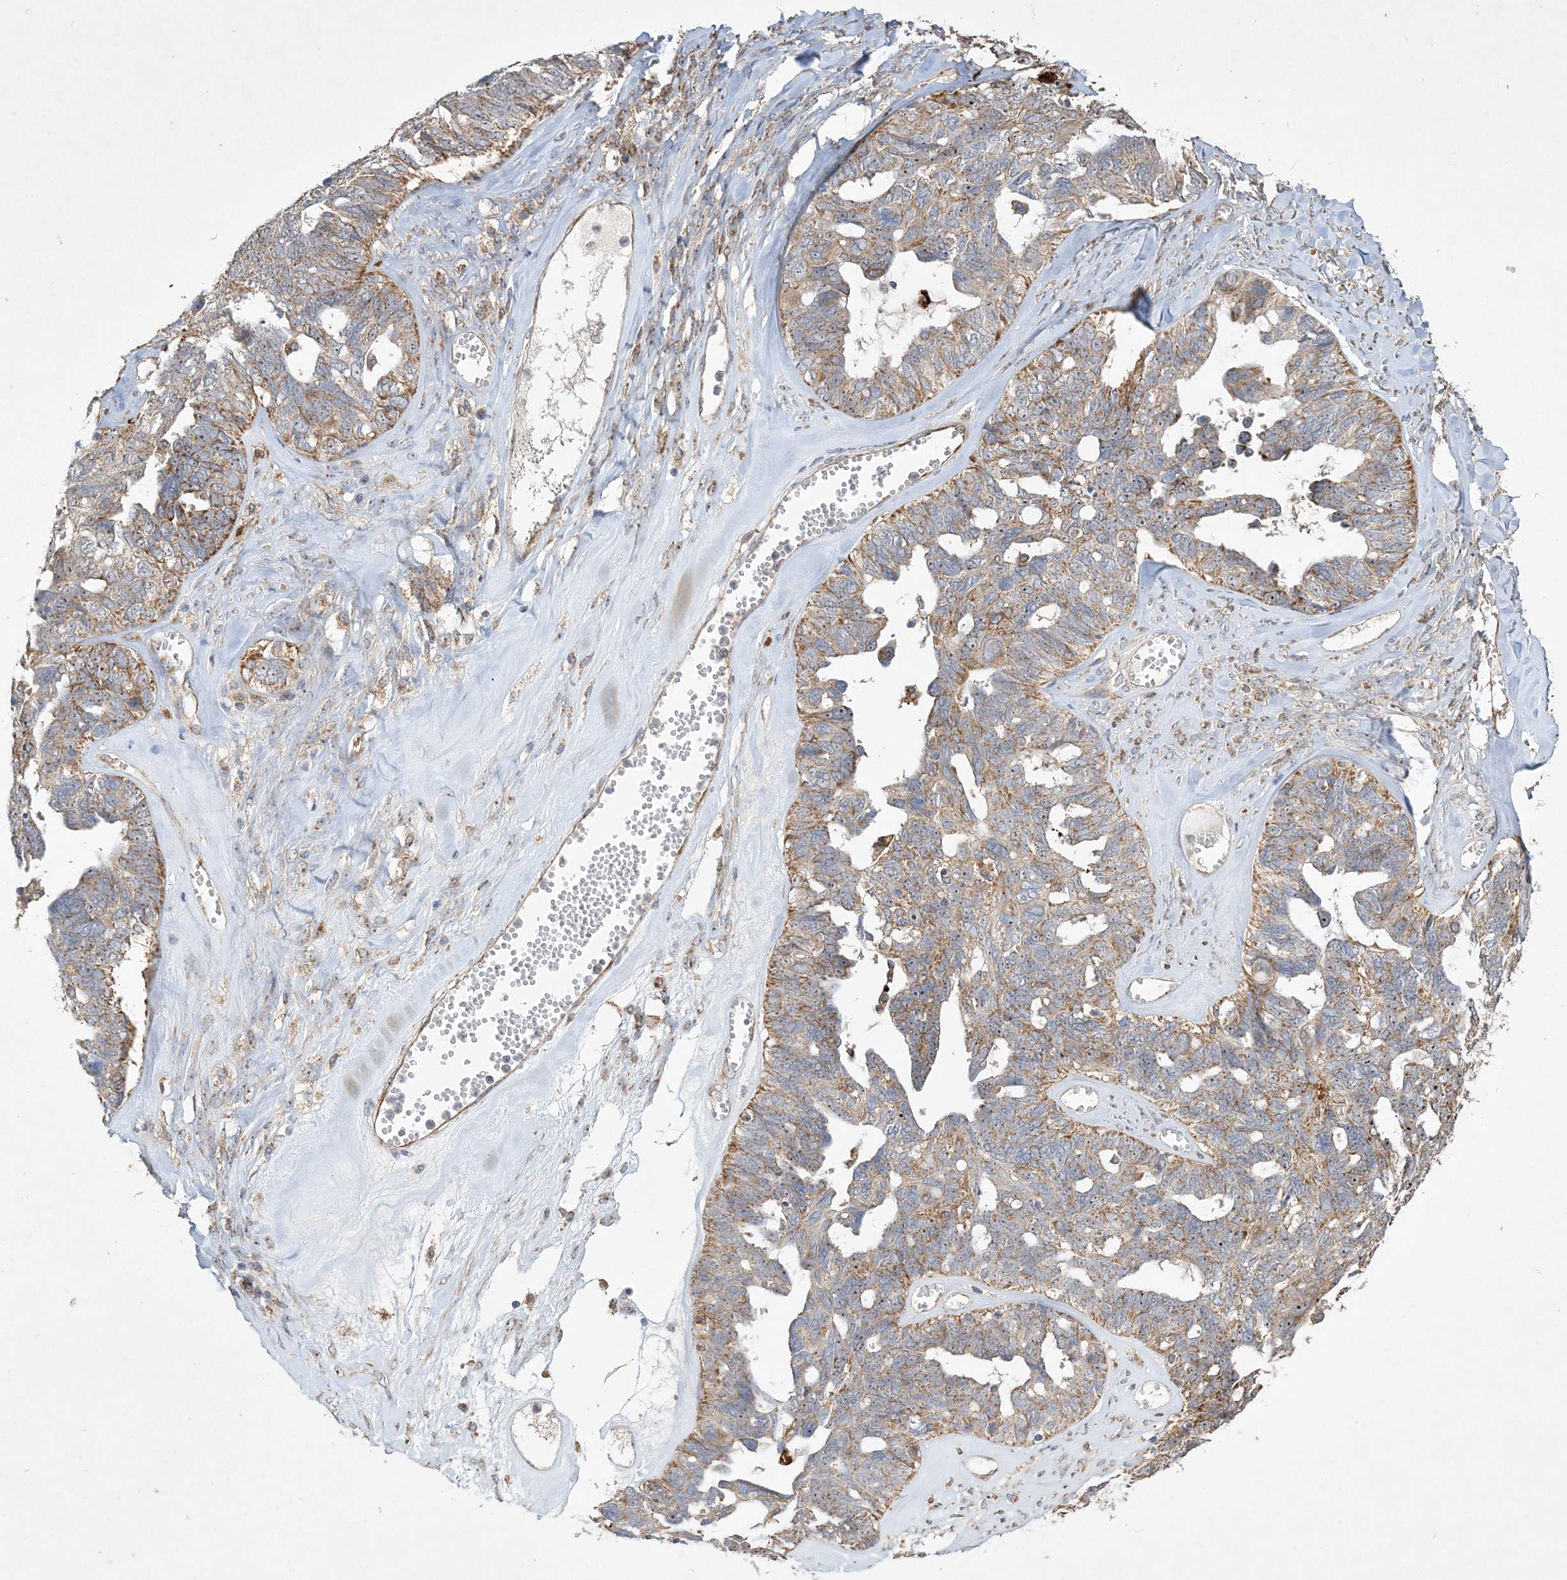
{"staining": {"intensity": "moderate", "quantity": ">75%", "location": "cytoplasmic/membranous,nuclear"}, "tissue": "ovarian cancer", "cell_type": "Tumor cells", "image_type": "cancer", "snomed": [{"axis": "morphology", "description": "Cystadenocarcinoma, serous, NOS"}, {"axis": "topography", "description": "Ovary"}], "caption": "Immunohistochemical staining of ovarian cancer demonstrates medium levels of moderate cytoplasmic/membranous and nuclear protein expression in approximately >75% of tumor cells.", "gene": "FEZ2", "patient": {"sex": "female", "age": 79}}